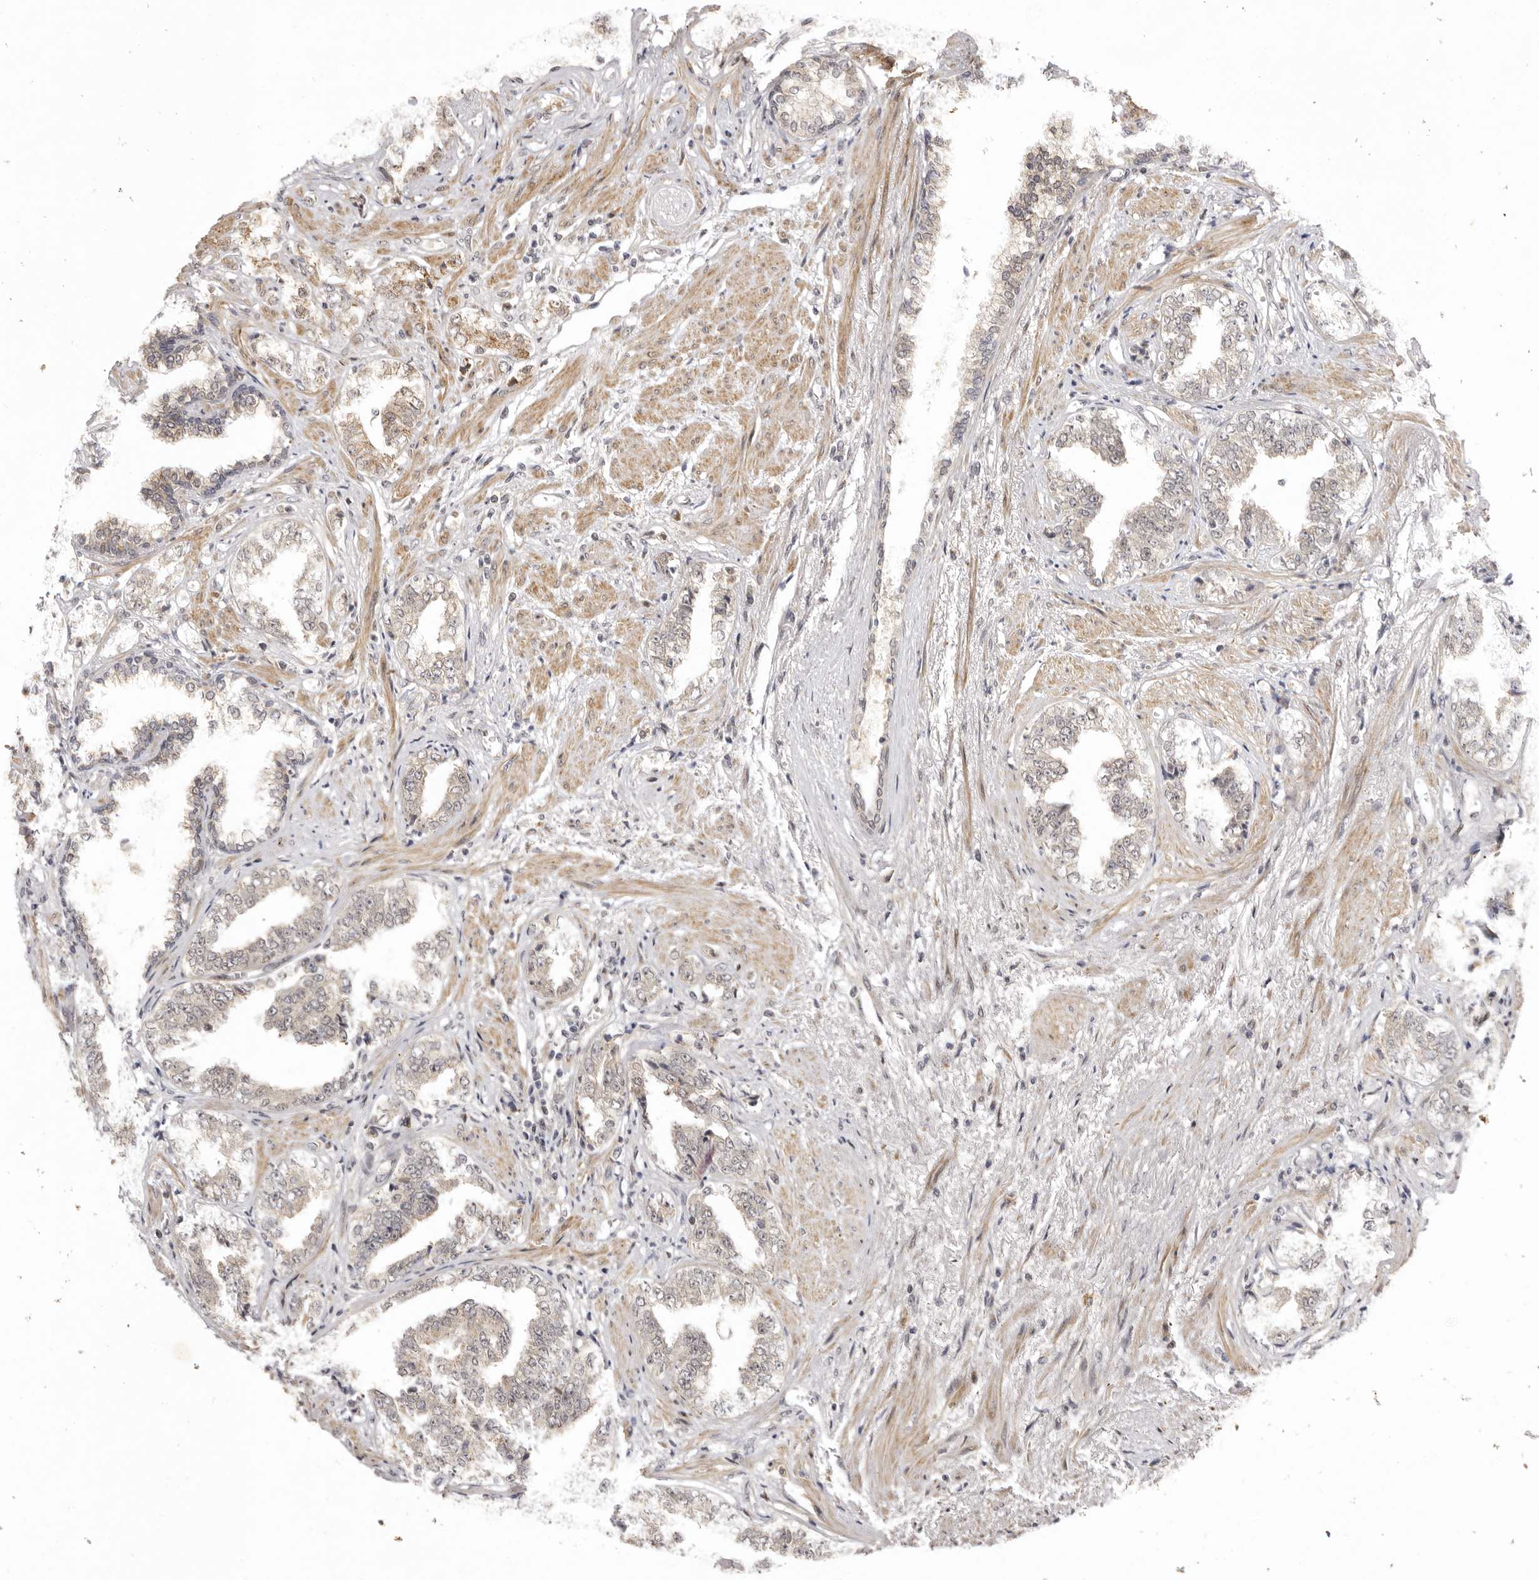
{"staining": {"intensity": "moderate", "quantity": "25%-75%", "location": "cytoplasmic/membranous"}, "tissue": "prostate cancer", "cell_type": "Tumor cells", "image_type": "cancer", "snomed": [{"axis": "morphology", "description": "Adenocarcinoma, High grade"}, {"axis": "topography", "description": "Prostate"}], "caption": "An image of human adenocarcinoma (high-grade) (prostate) stained for a protein displays moderate cytoplasmic/membranous brown staining in tumor cells. Nuclei are stained in blue.", "gene": "ZNF326", "patient": {"sex": "male", "age": 71}}